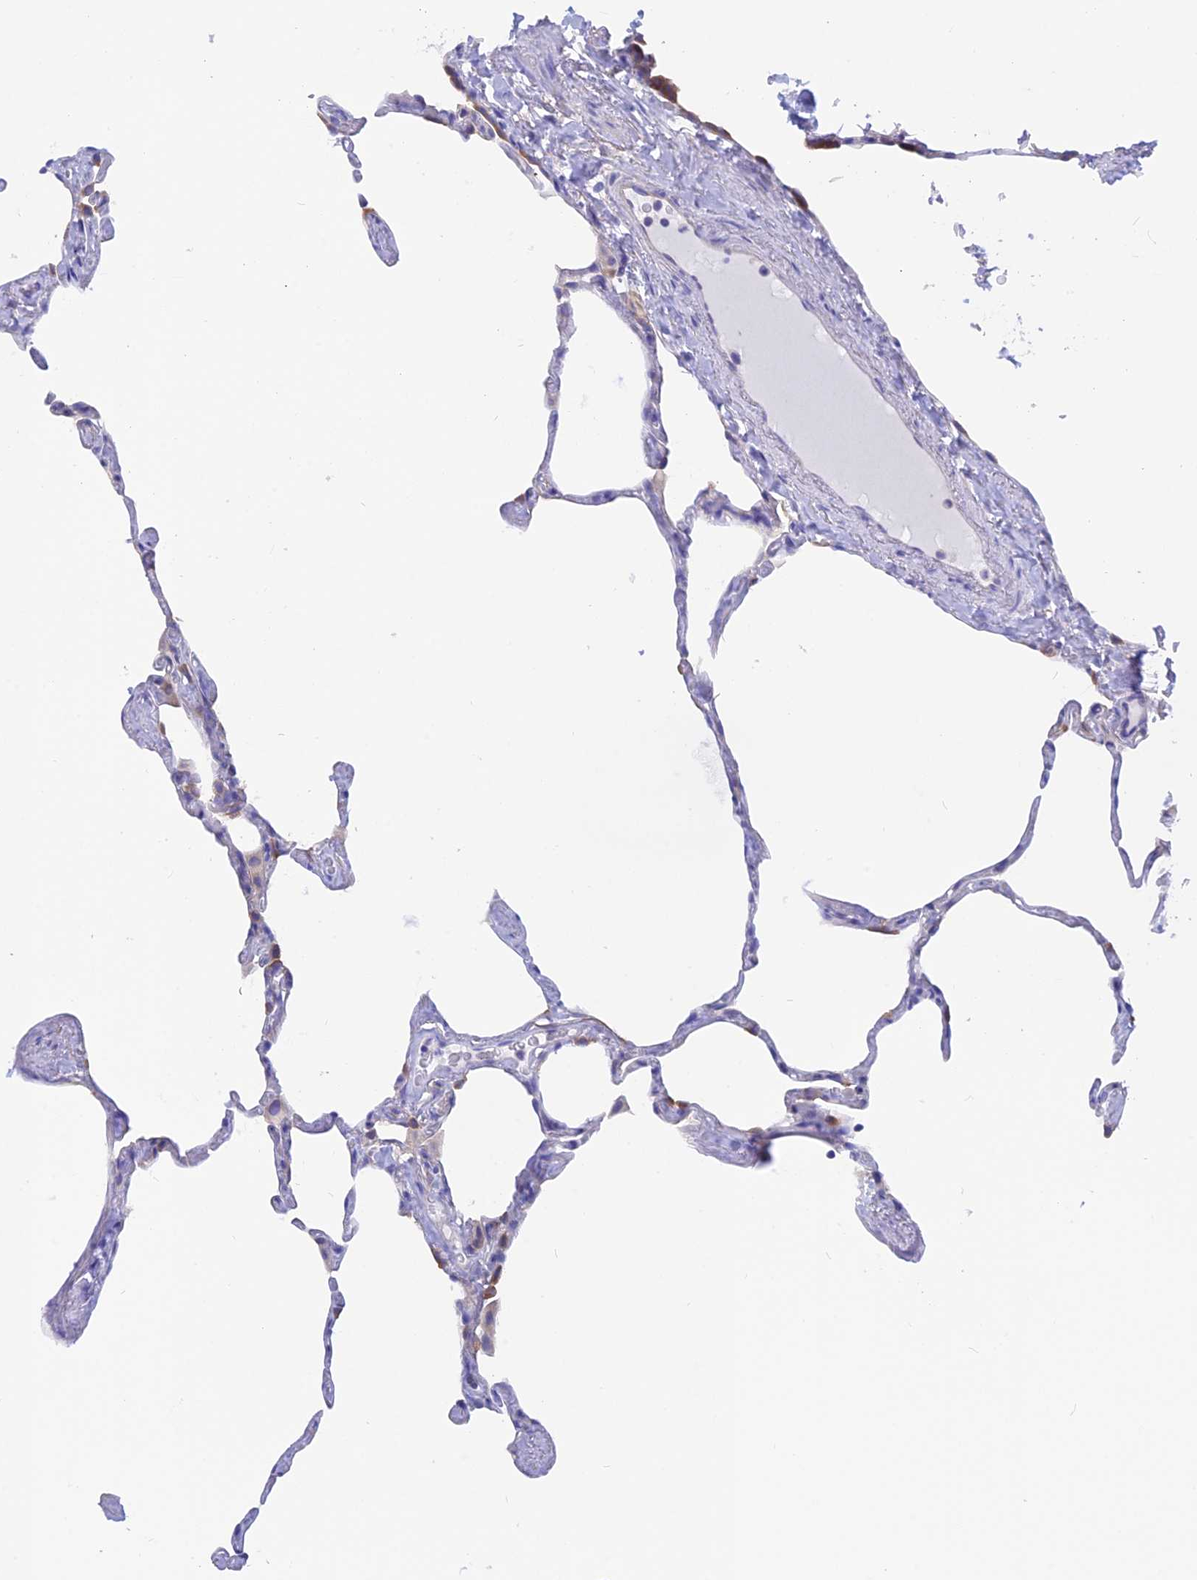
{"staining": {"intensity": "weak", "quantity": "<25%", "location": "cytoplasmic/membranous"}, "tissue": "lung", "cell_type": "Alveolar cells", "image_type": "normal", "snomed": [{"axis": "morphology", "description": "Normal tissue, NOS"}, {"axis": "topography", "description": "Lung"}], "caption": "Image shows no significant protein expression in alveolar cells of normal lung.", "gene": "LZTFL1", "patient": {"sex": "male", "age": 65}}